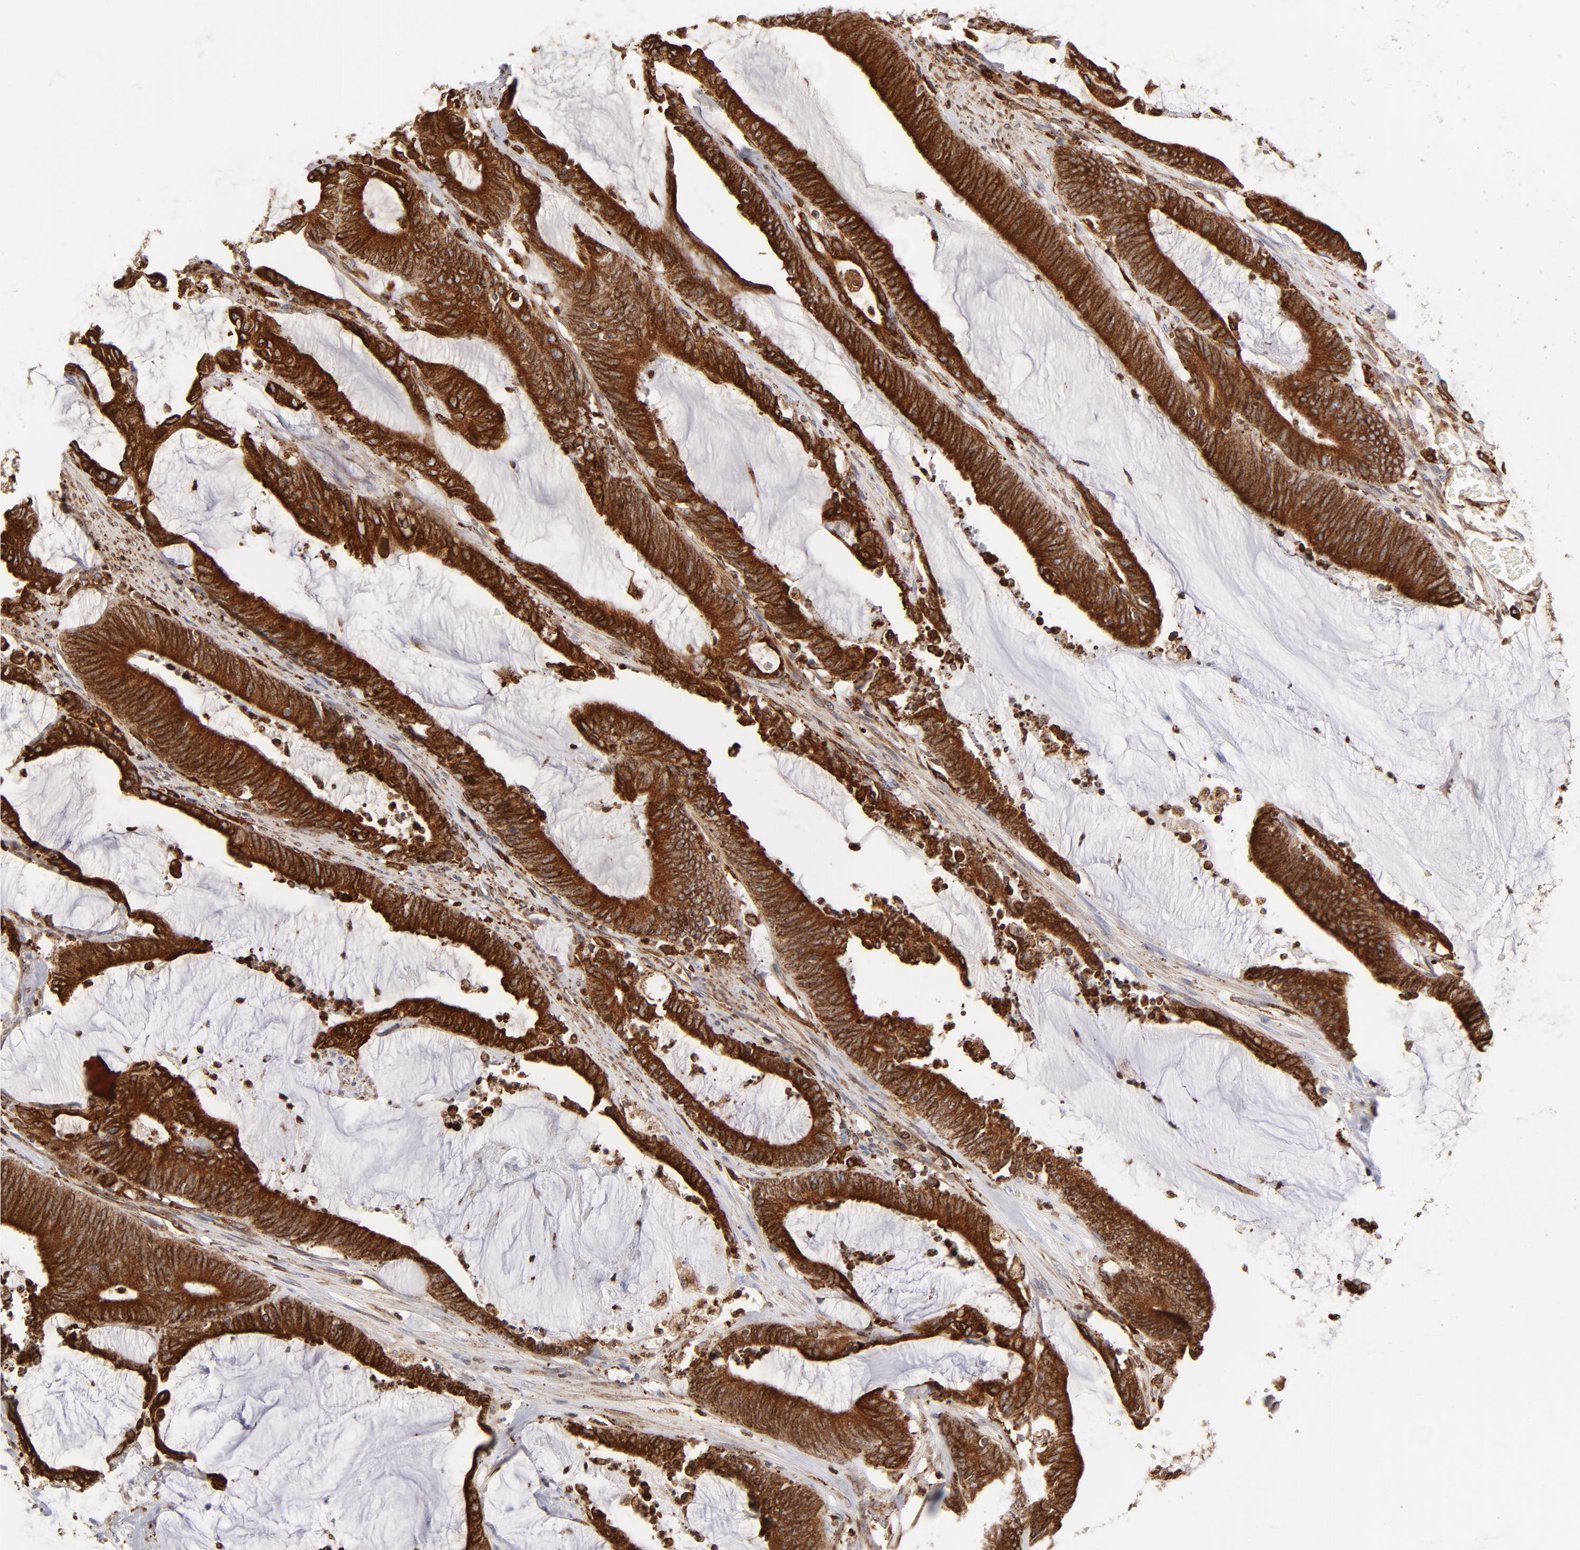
{"staining": {"intensity": "strong", "quantity": ">75%", "location": "cytoplasmic/membranous"}, "tissue": "colorectal cancer", "cell_type": "Tumor cells", "image_type": "cancer", "snomed": [{"axis": "morphology", "description": "Adenocarcinoma, NOS"}, {"axis": "topography", "description": "Rectum"}], "caption": "Protein expression analysis of adenocarcinoma (colorectal) exhibits strong cytoplasmic/membranous positivity in approximately >75% of tumor cells.", "gene": "CANX", "patient": {"sex": "female", "age": 66}}